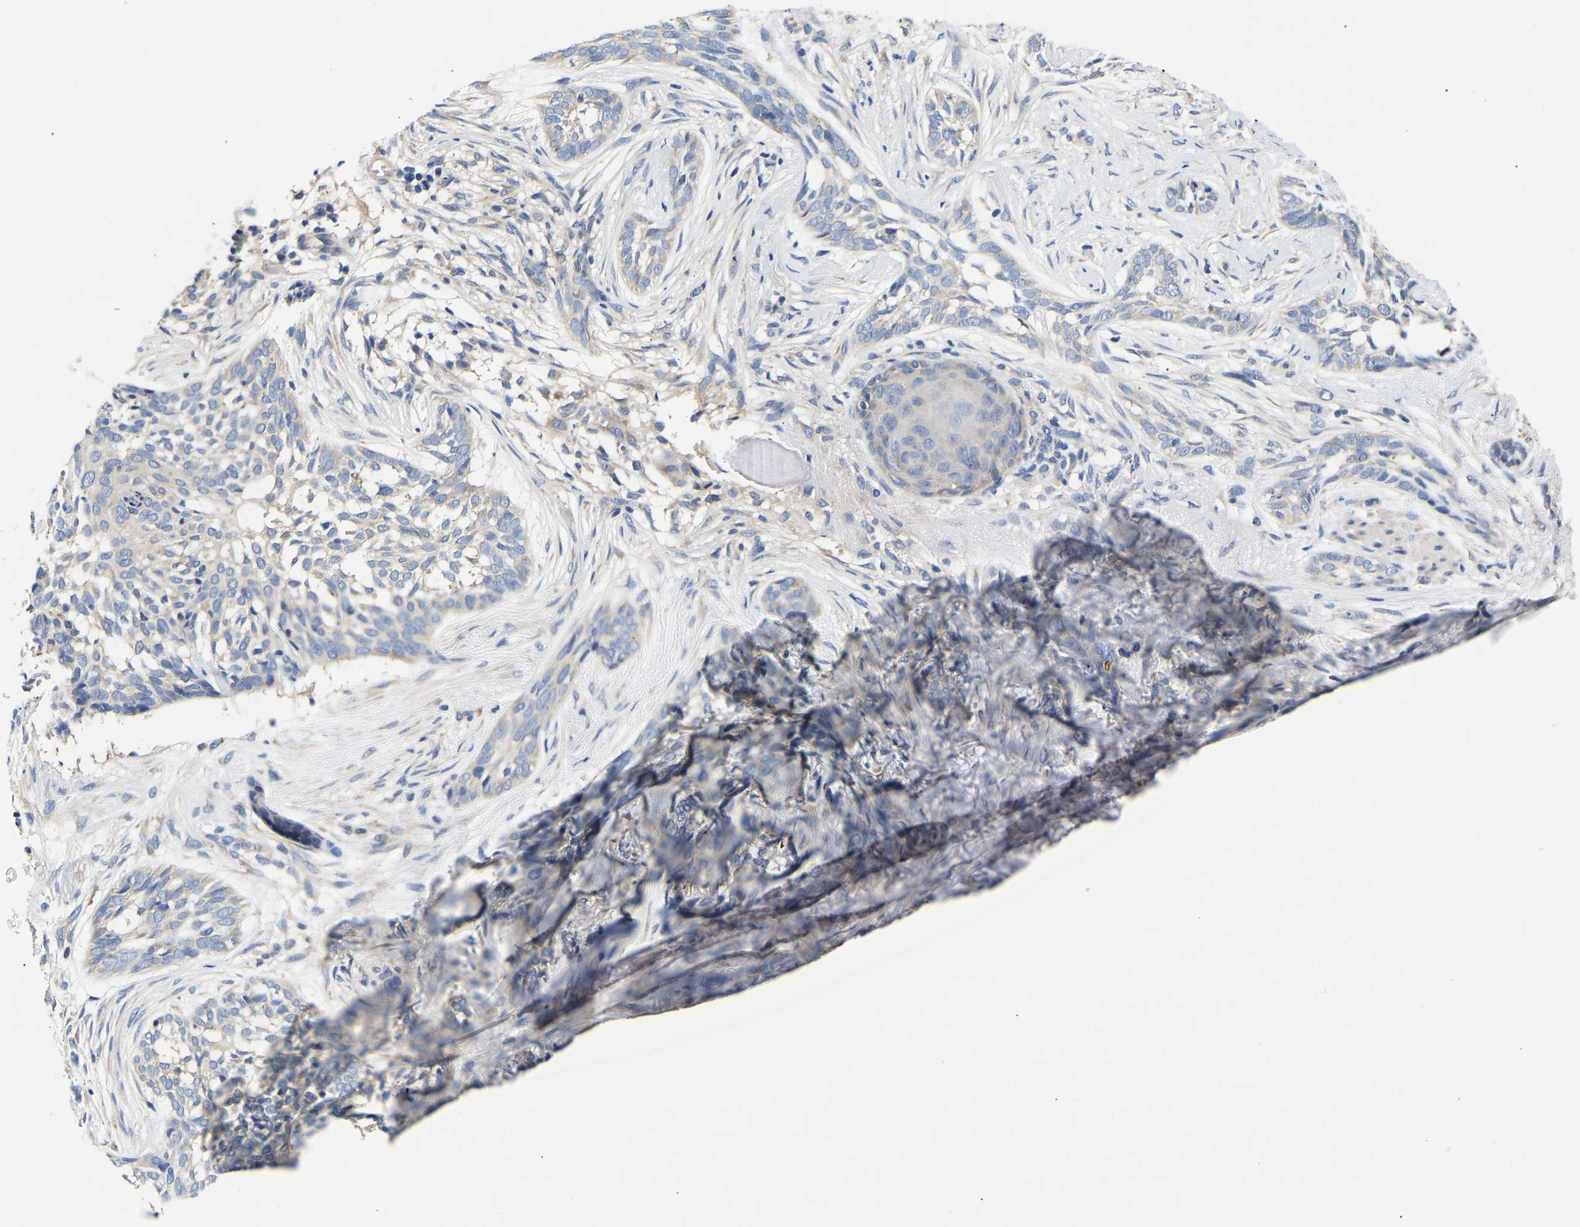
{"staining": {"intensity": "negative", "quantity": "none", "location": "none"}, "tissue": "skin cancer", "cell_type": "Tumor cells", "image_type": "cancer", "snomed": [{"axis": "morphology", "description": "Basal cell carcinoma"}, {"axis": "topography", "description": "Skin"}], "caption": "IHC of skin cancer (basal cell carcinoma) reveals no expression in tumor cells.", "gene": "CCDC6", "patient": {"sex": "female", "age": 88}}